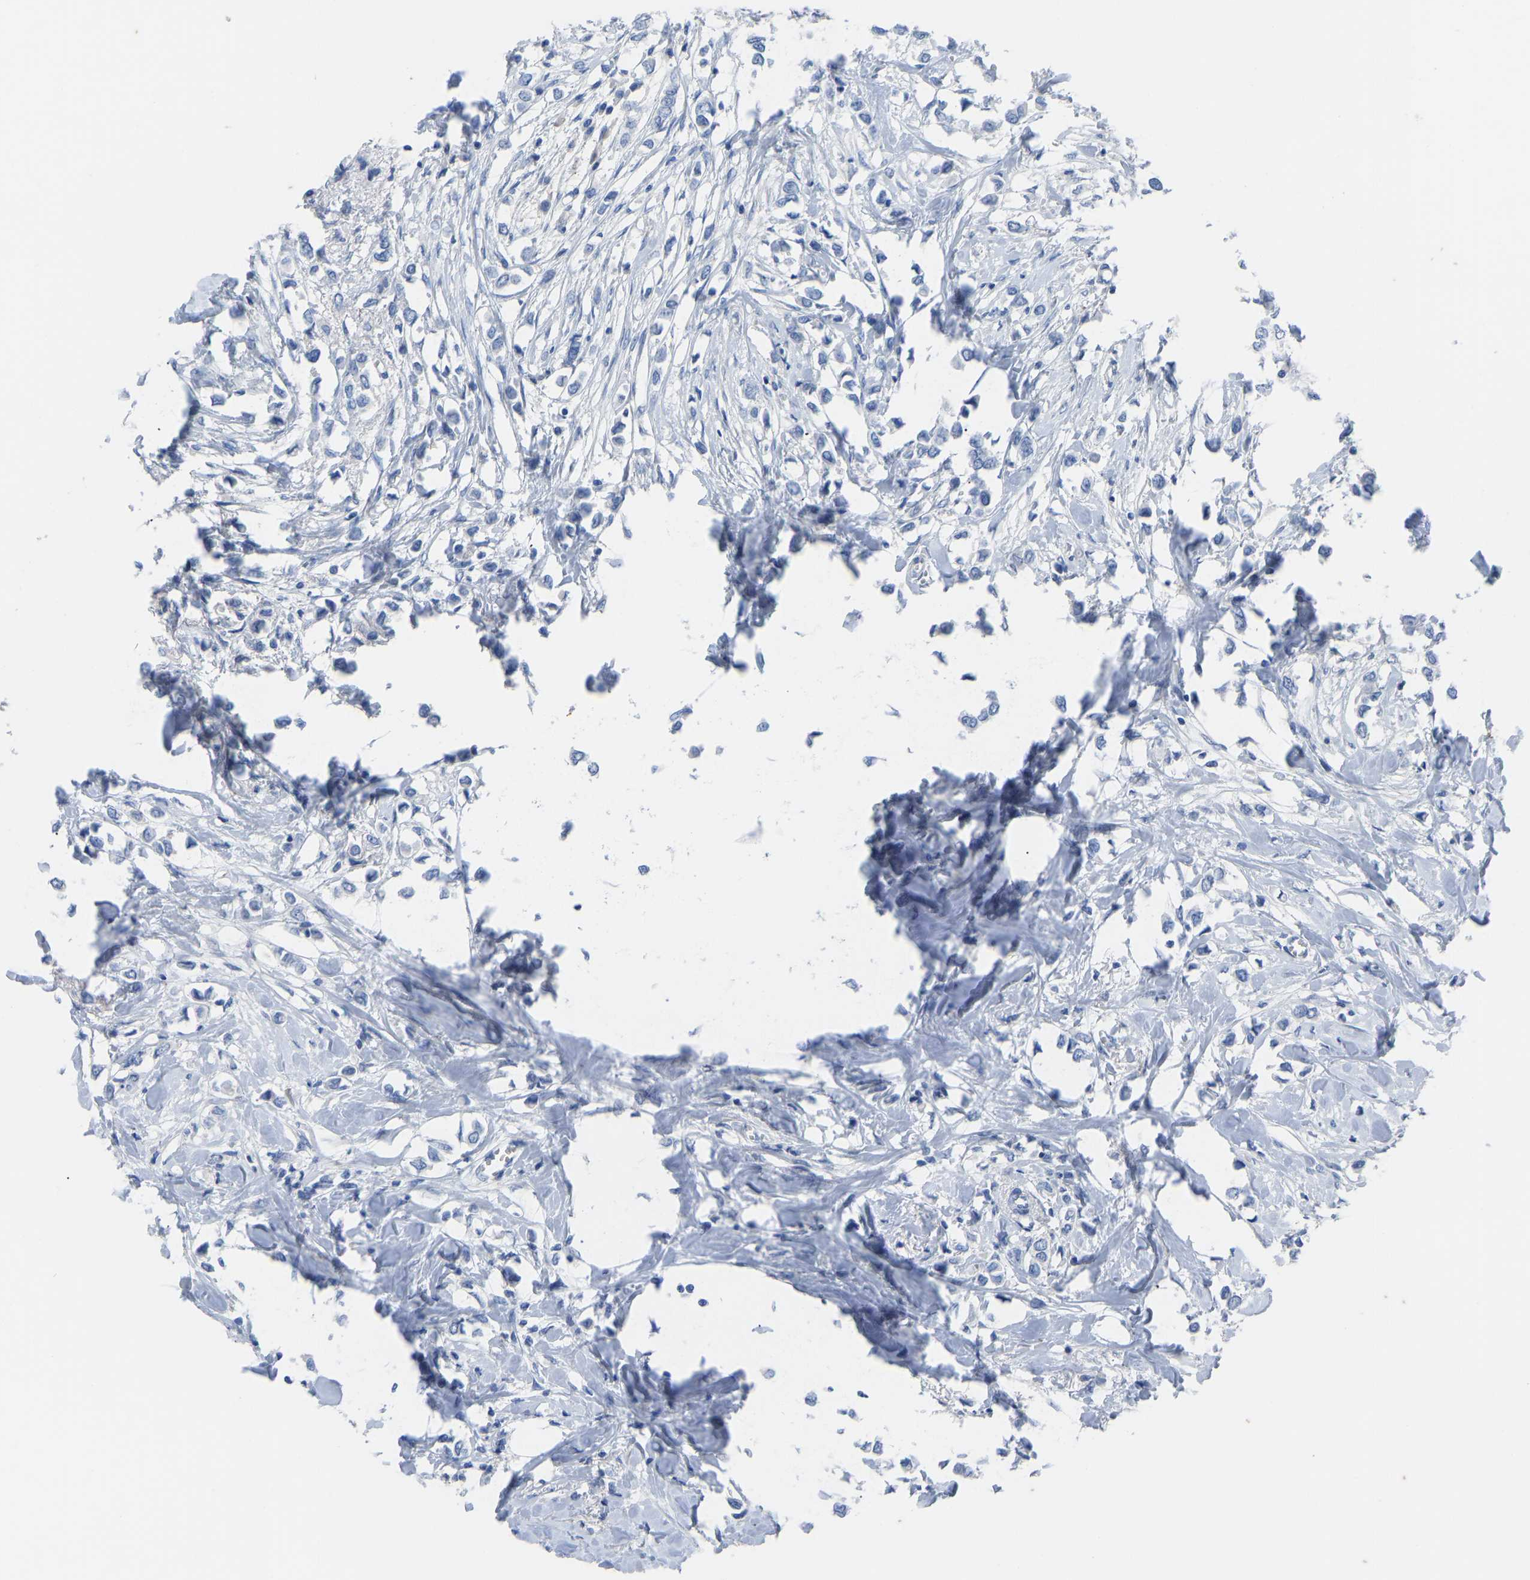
{"staining": {"intensity": "negative", "quantity": "none", "location": "none"}, "tissue": "breast cancer", "cell_type": "Tumor cells", "image_type": "cancer", "snomed": [{"axis": "morphology", "description": "Lobular carcinoma"}, {"axis": "topography", "description": "Breast"}], "caption": "A histopathology image of human breast cancer is negative for staining in tumor cells.", "gene": "OLIG2", "patient": {"sex": "female", "age": 51}}